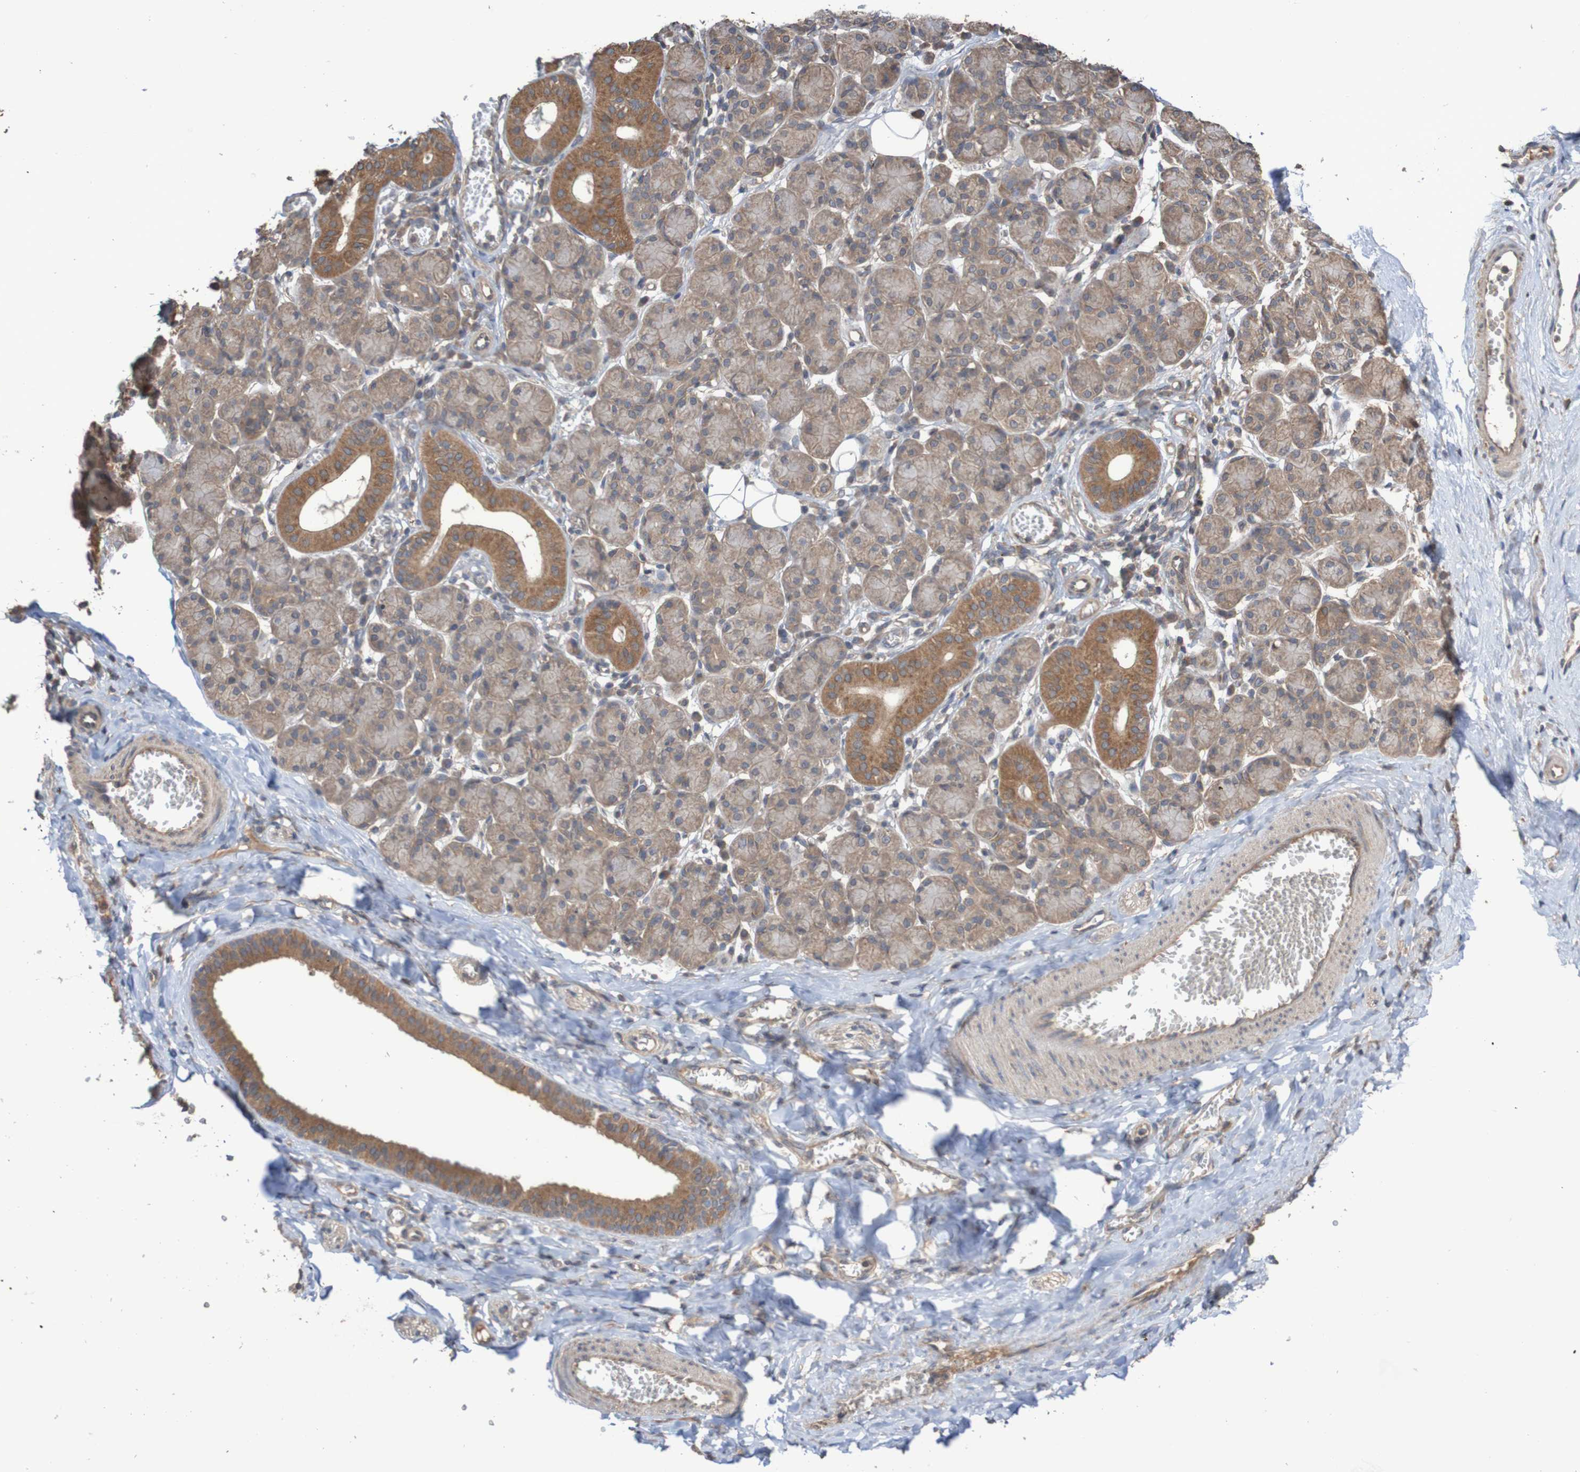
{"staining": {"intensity": "moderate", "quantity": ">75%", "location": "cytoplasmic/membranous"}, "tissue": "salivary gland", "cell_type": "Glandular cells", "image_type": "normal", "snomed": [{"axis": "morphology", "description": "Normal tissue, NOS"}, {"axis": "morphology", "description": "Inflammation, NOS"}, {"axis": "topography", "description": "Lymph node"}, {"axis": "topography", "description": "Salivary gland"}], "caption": "Immunohistochemistry (IHC) of benign salivary gland shows medium levels of moderate cytoplasmic/membranous expression in about >75% of glandular cells.", "gene": "PHYH", "patient": {"sex": "male", "age": 3}}